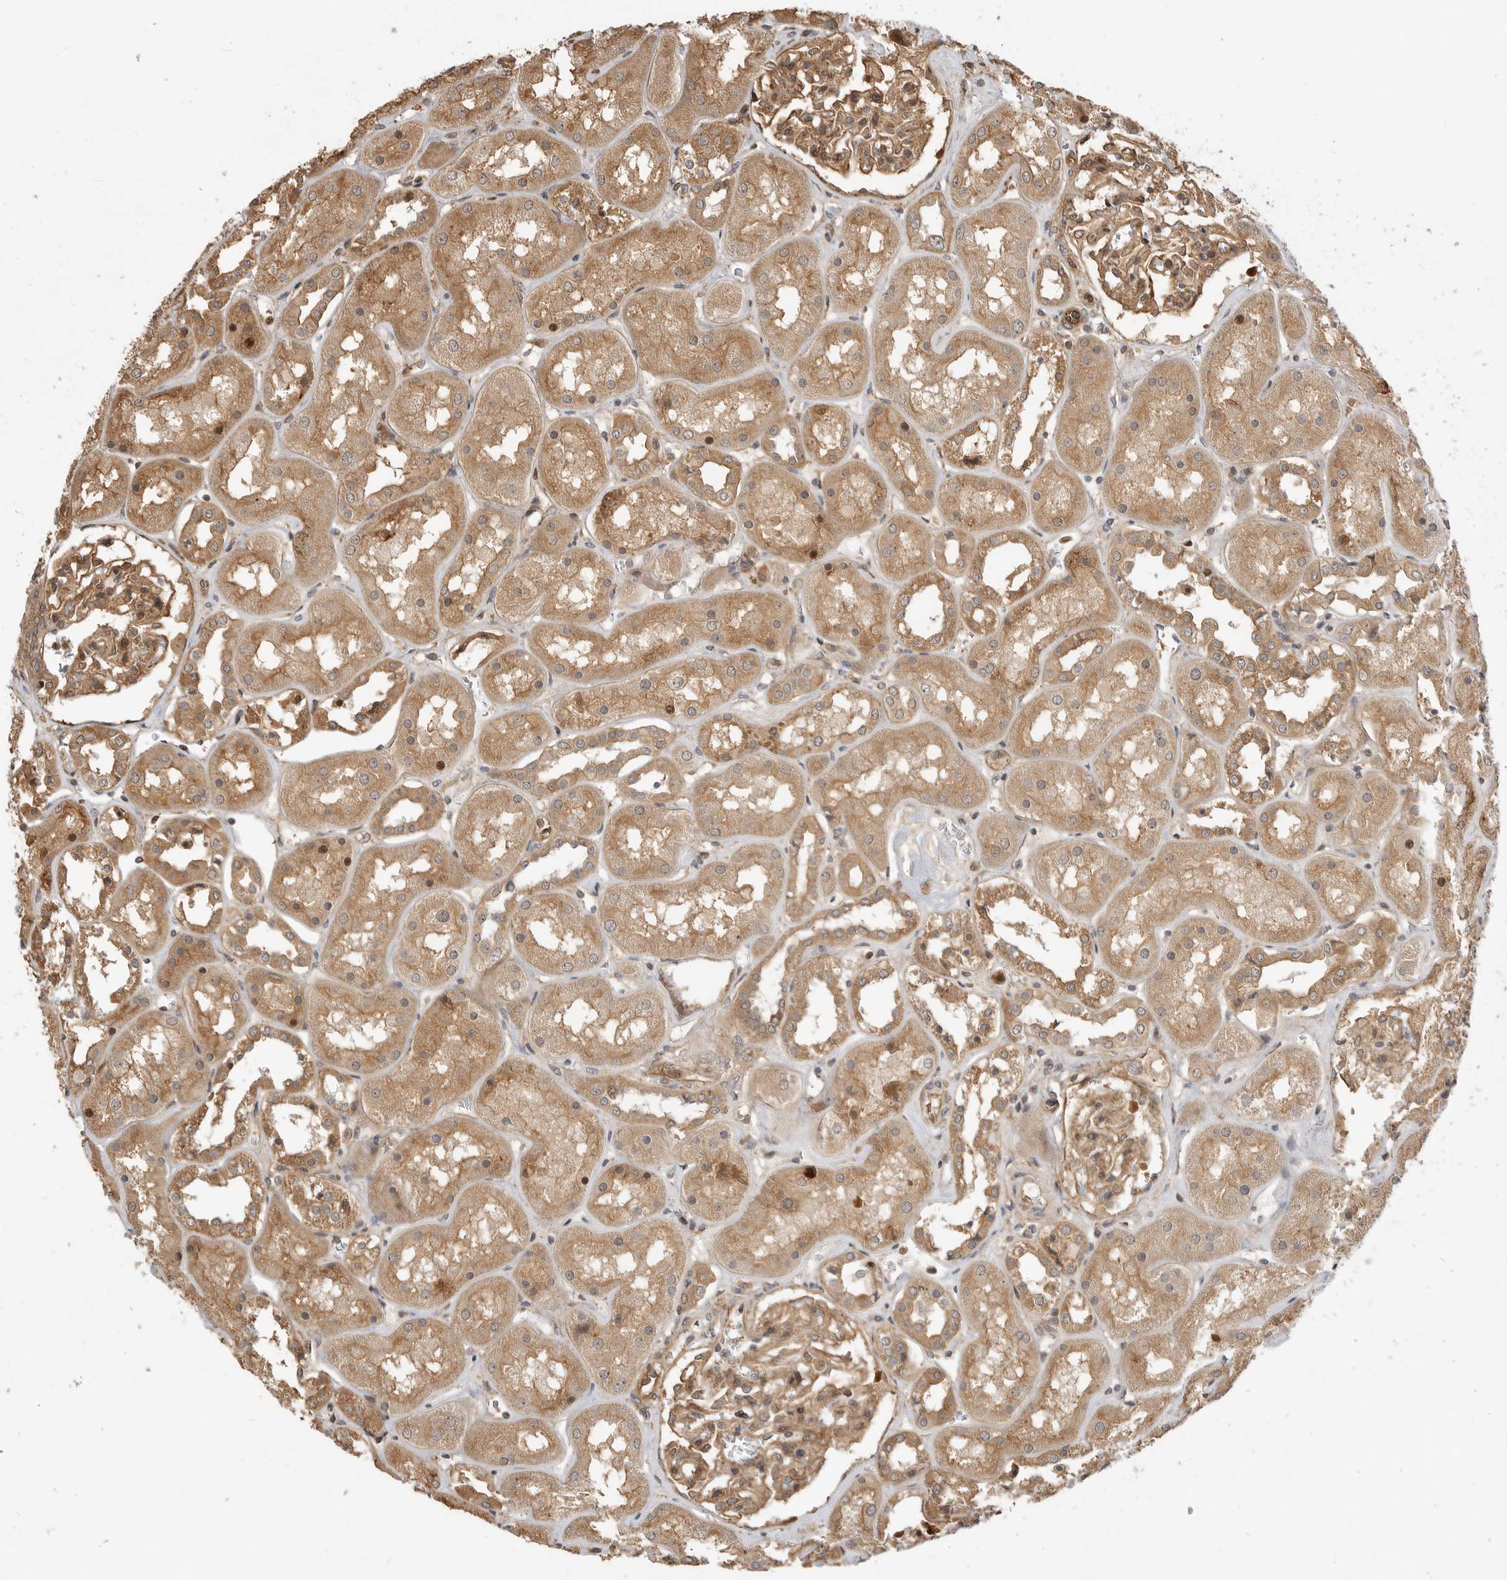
{"staining": {"intensity": "moderate", "quantity": ">75%", "location": "cytoplasmic/membranous"}, "tissue": "kidney", "cell_type": "Cells in glomeruli", "image_type": "normal", "snomed": [{"axis": "morphology", "description": "Normal tissue, NOS"}, {"axis": "topography", "description": "Kidney"}], "caption": "Protein expression analysis of unremarkable human kidney reveals moderate cytoplasmic/membranous positivity in approximately >75% of cells in glomeruli.", "gene": "ADPRS", "patient": {"sex": "male", "age": 70}}